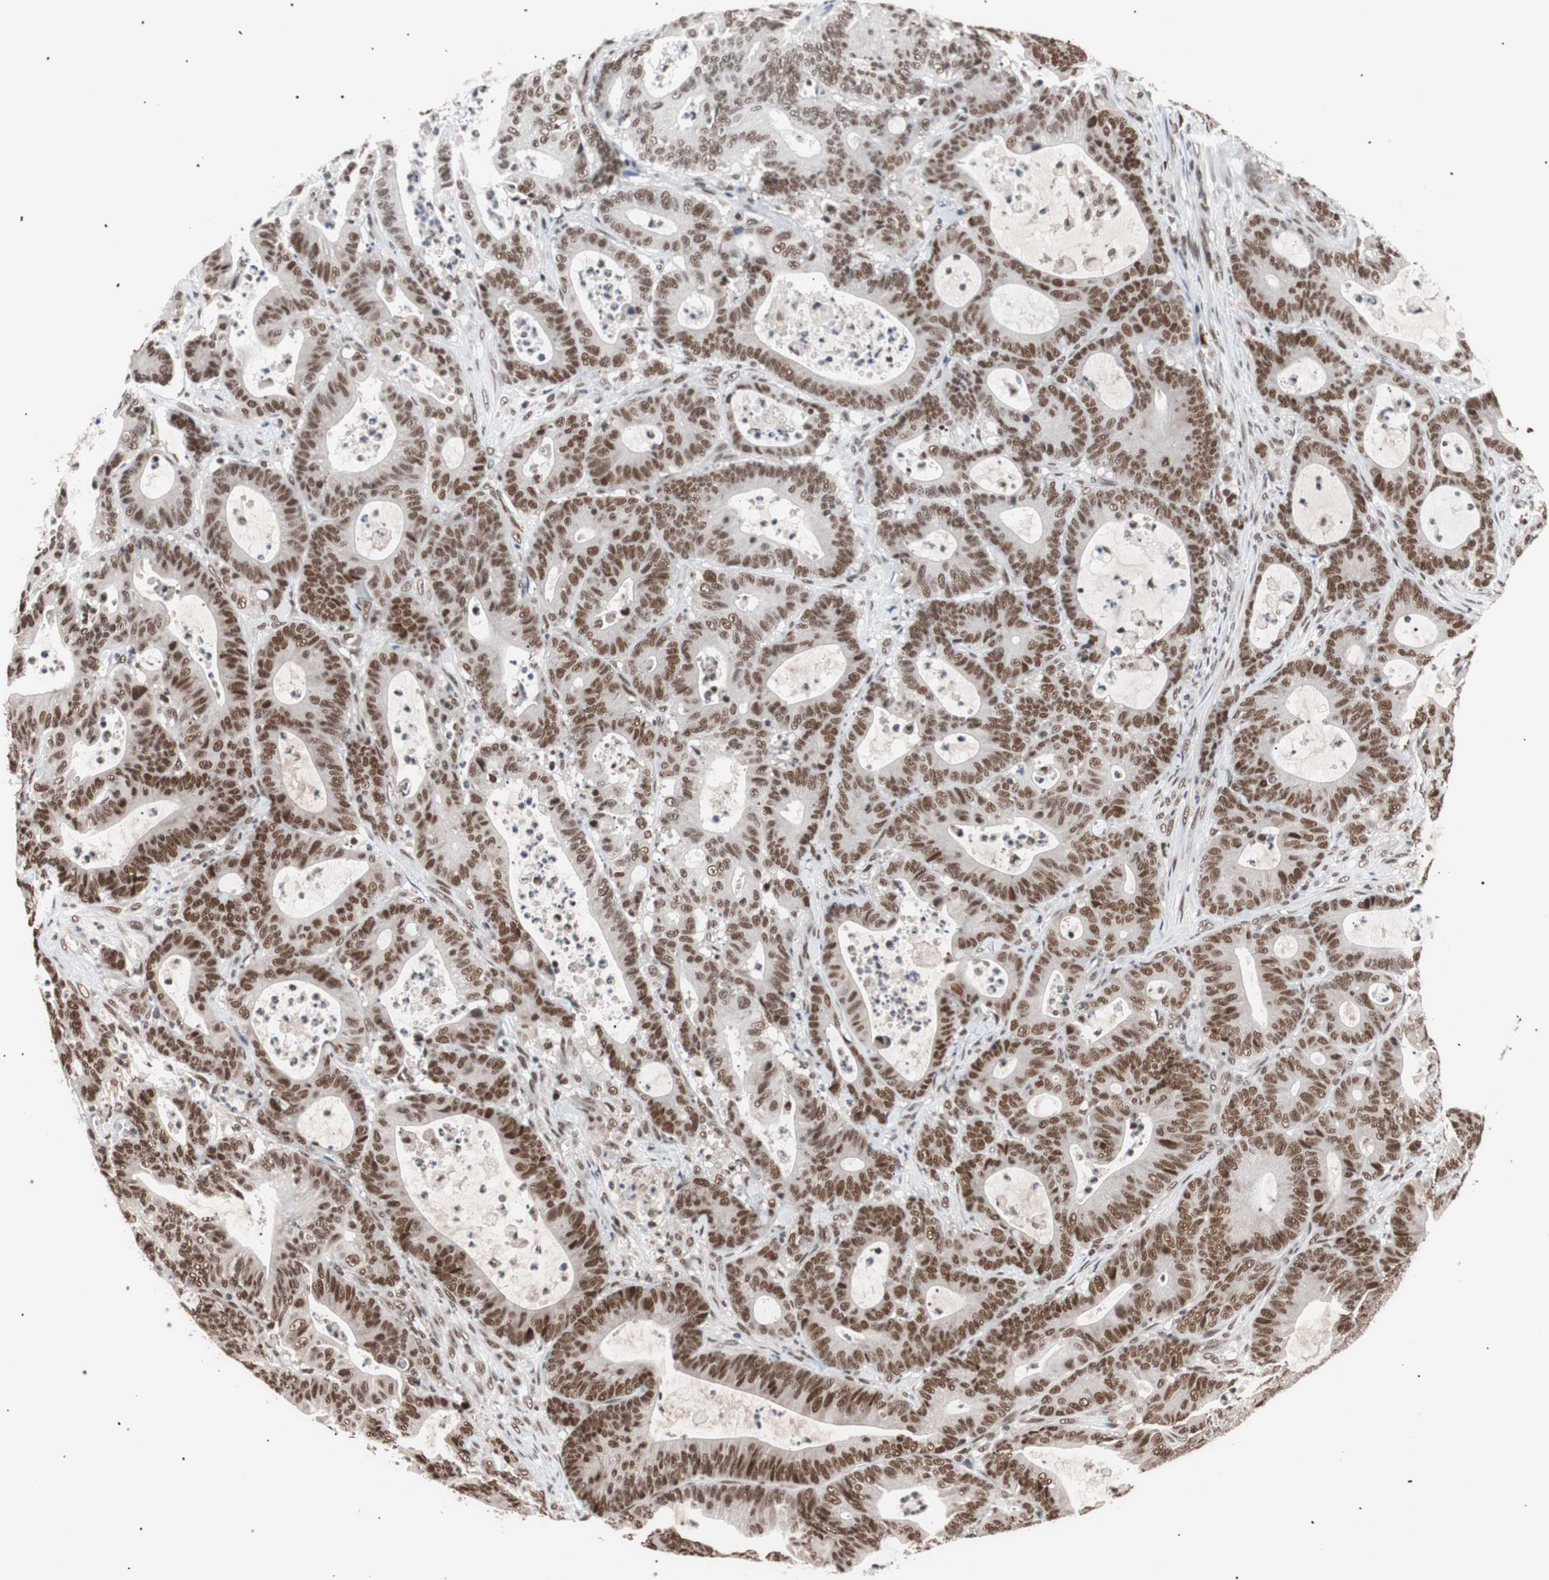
{"staining": {"intensity": "moderate", "quantity": ">75%", "location": "nuclear"}, "tissue": "colorectal cancer", "cell_type": "Tumor cells", "image_type": "cancer", "snomed": [{"axis": "morphology", "description": "Adenocarcinoma, NOS"}, {"axis": "topography", "description": "Colon"}], "caption": "Adenocarcinoma (colorectal) tissue reveals moderate nuclear expression in about >75% of tumor cells, visualized by immunohistochemistry.", "gene": "CHAMP1", "patient": {"sex": "female", "age": 84}}